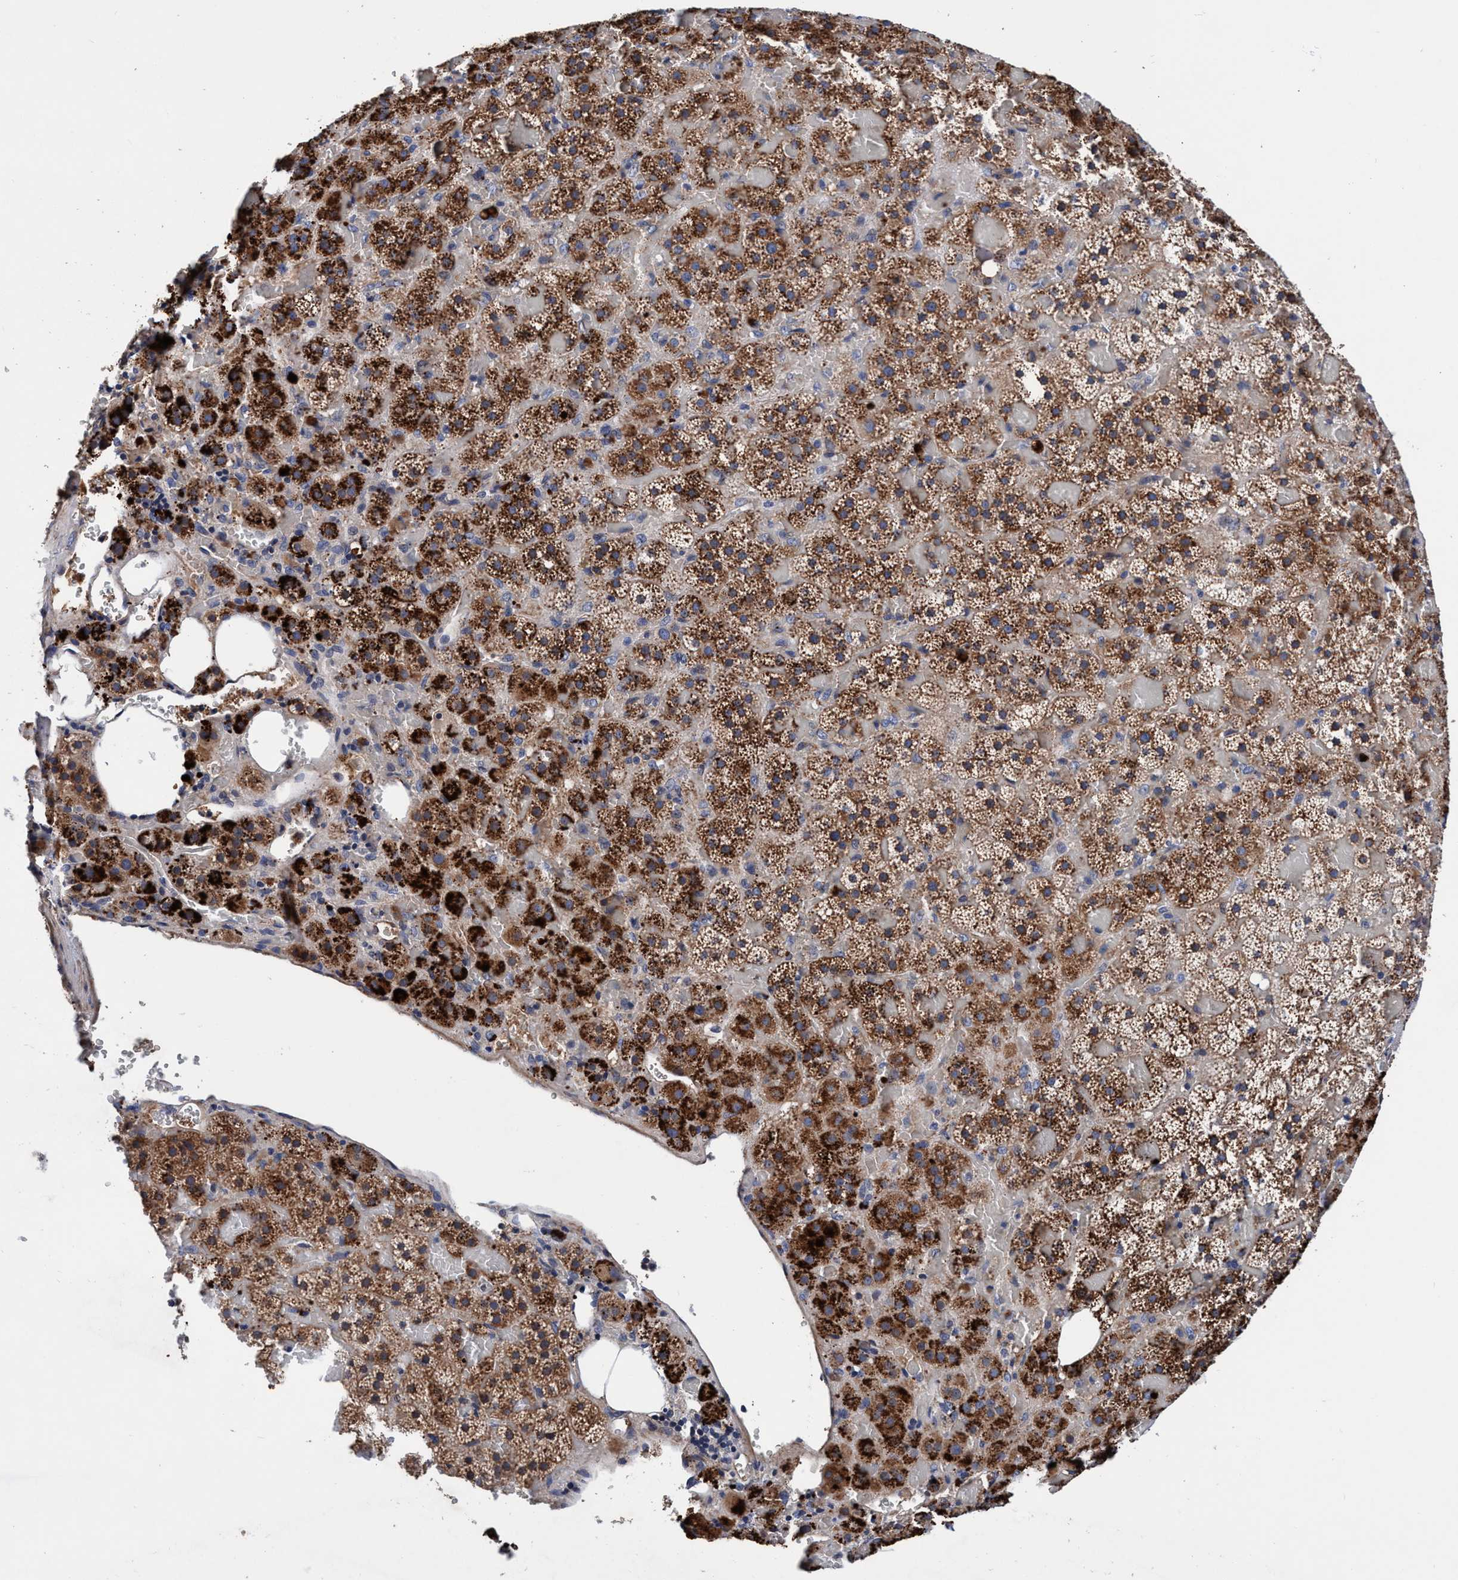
{"staining": {"intensity": "strong", "quantity": "25%-75%", "location": "cytoplasmic/membranous"}, "tissue": "adrenal gland", "cell_type": "Glandular cells", "image_type": "normal", "snomed": [{"axis": "morphology", "description": "Normal tissue, NOS"}, {"axis": "topography", "description": "Adrenal gland"}], "caption": "This histopathology image shows normal adrenal gland stained with IHC to label a protein in brown. The cytoplasmic/membranous of glandular cells show strong positivity for the protein. Nuclei are counter-stained blue.", "gene": "RNF208", "patient": {"sex": "female", "age": 59}}